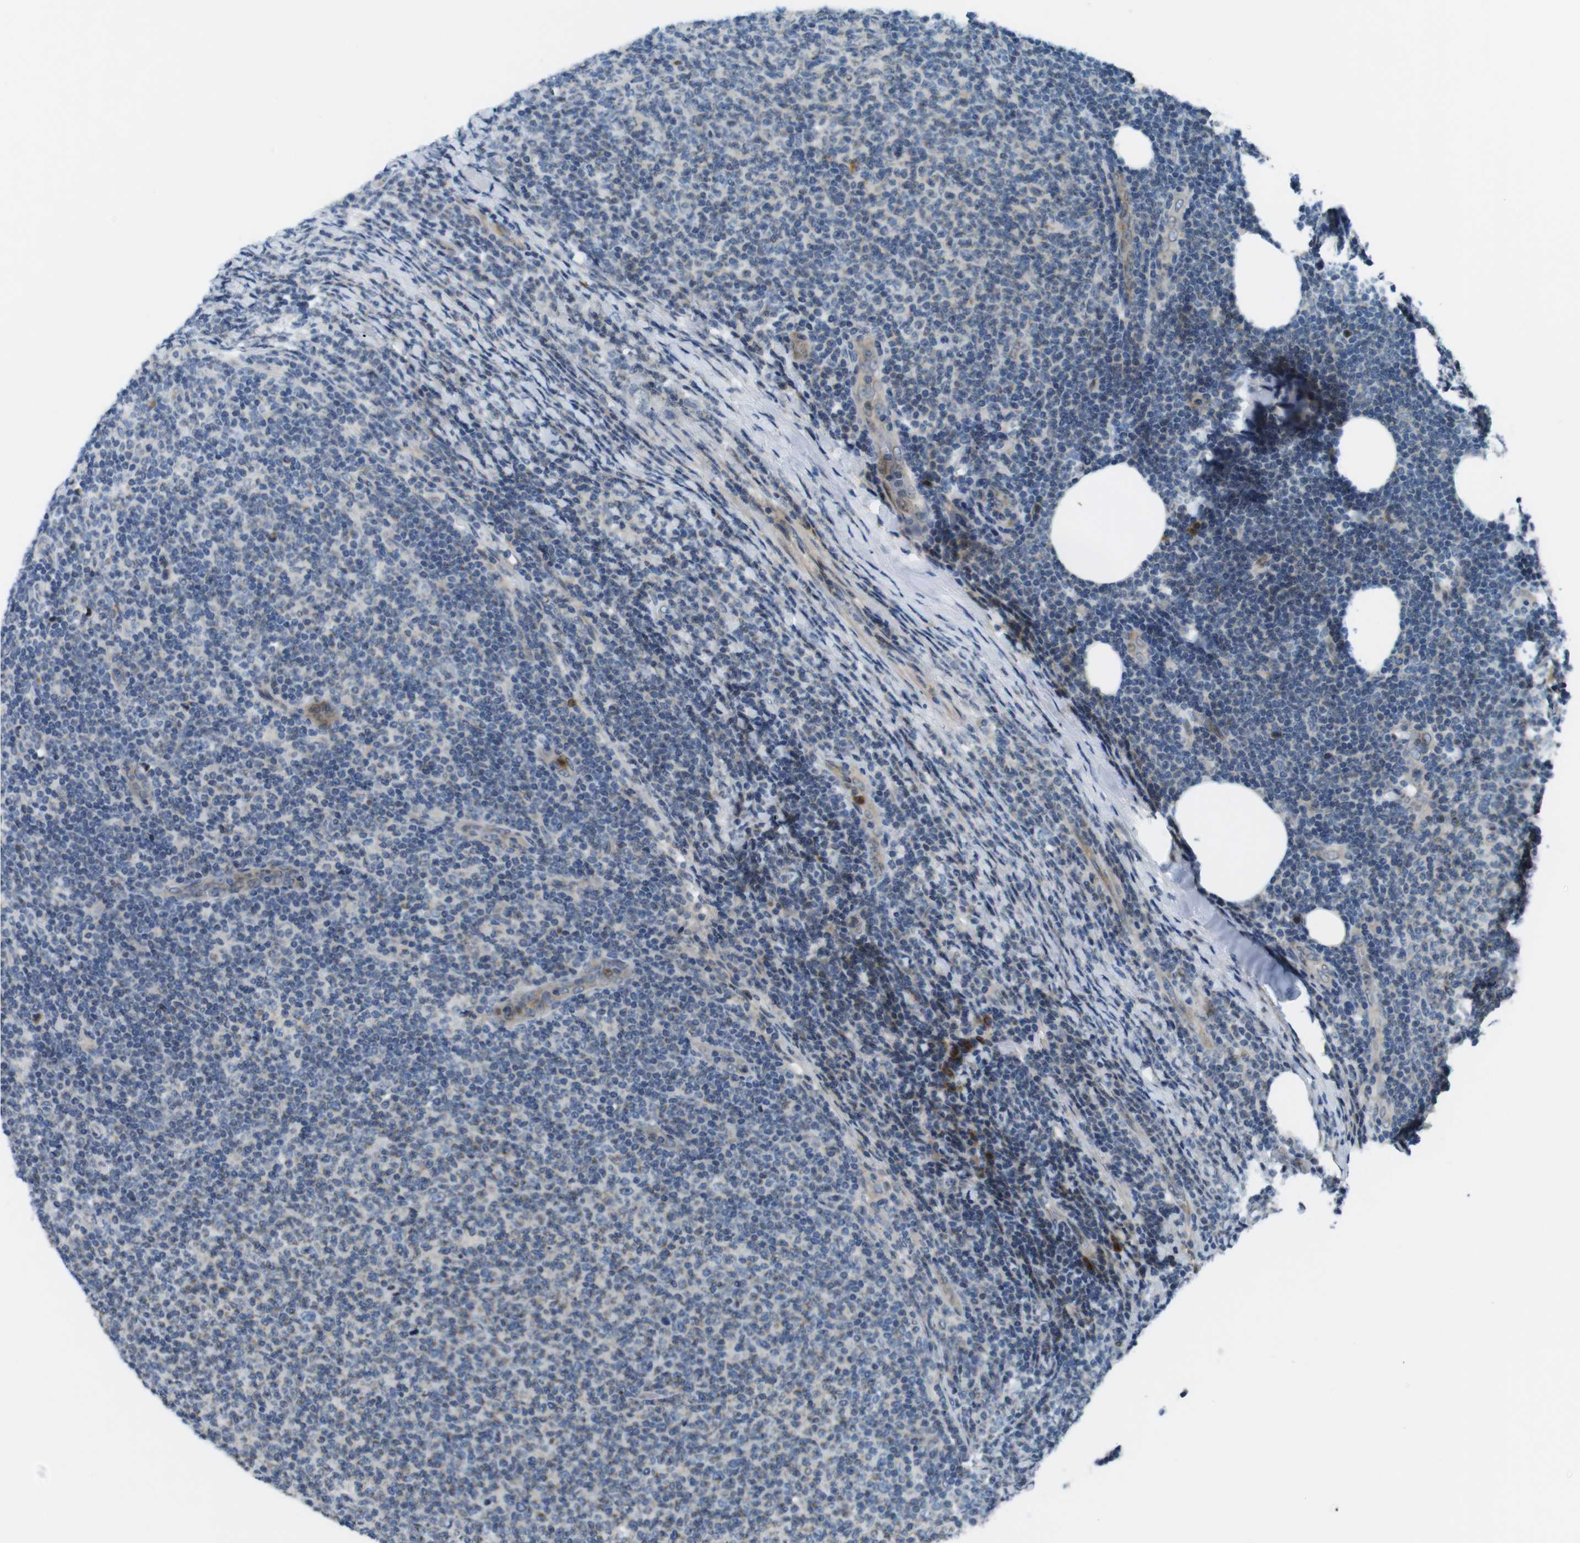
{"staining": {"intensity": "negative", "quantity": "none", "location": "none"}, "tissue": "lymphoma", "cell_type": "Tumor cells", "image_type": "cancer", "snomed": [{"axis": "morphology", "description": "Malignant lymphoma, non-Hodgkin's type, Low grade"}, {"axis": "topography", "description": "Lymph node"}], "caption": "Tumor cells are negative for brown protein staining in lymphoma. The staining is performed using DAB brown chromogen with nuclei counter-stained in using hematoxylin.", "gene": "ZDHHC3", "patient": {"sex": "male", "age": 66}}